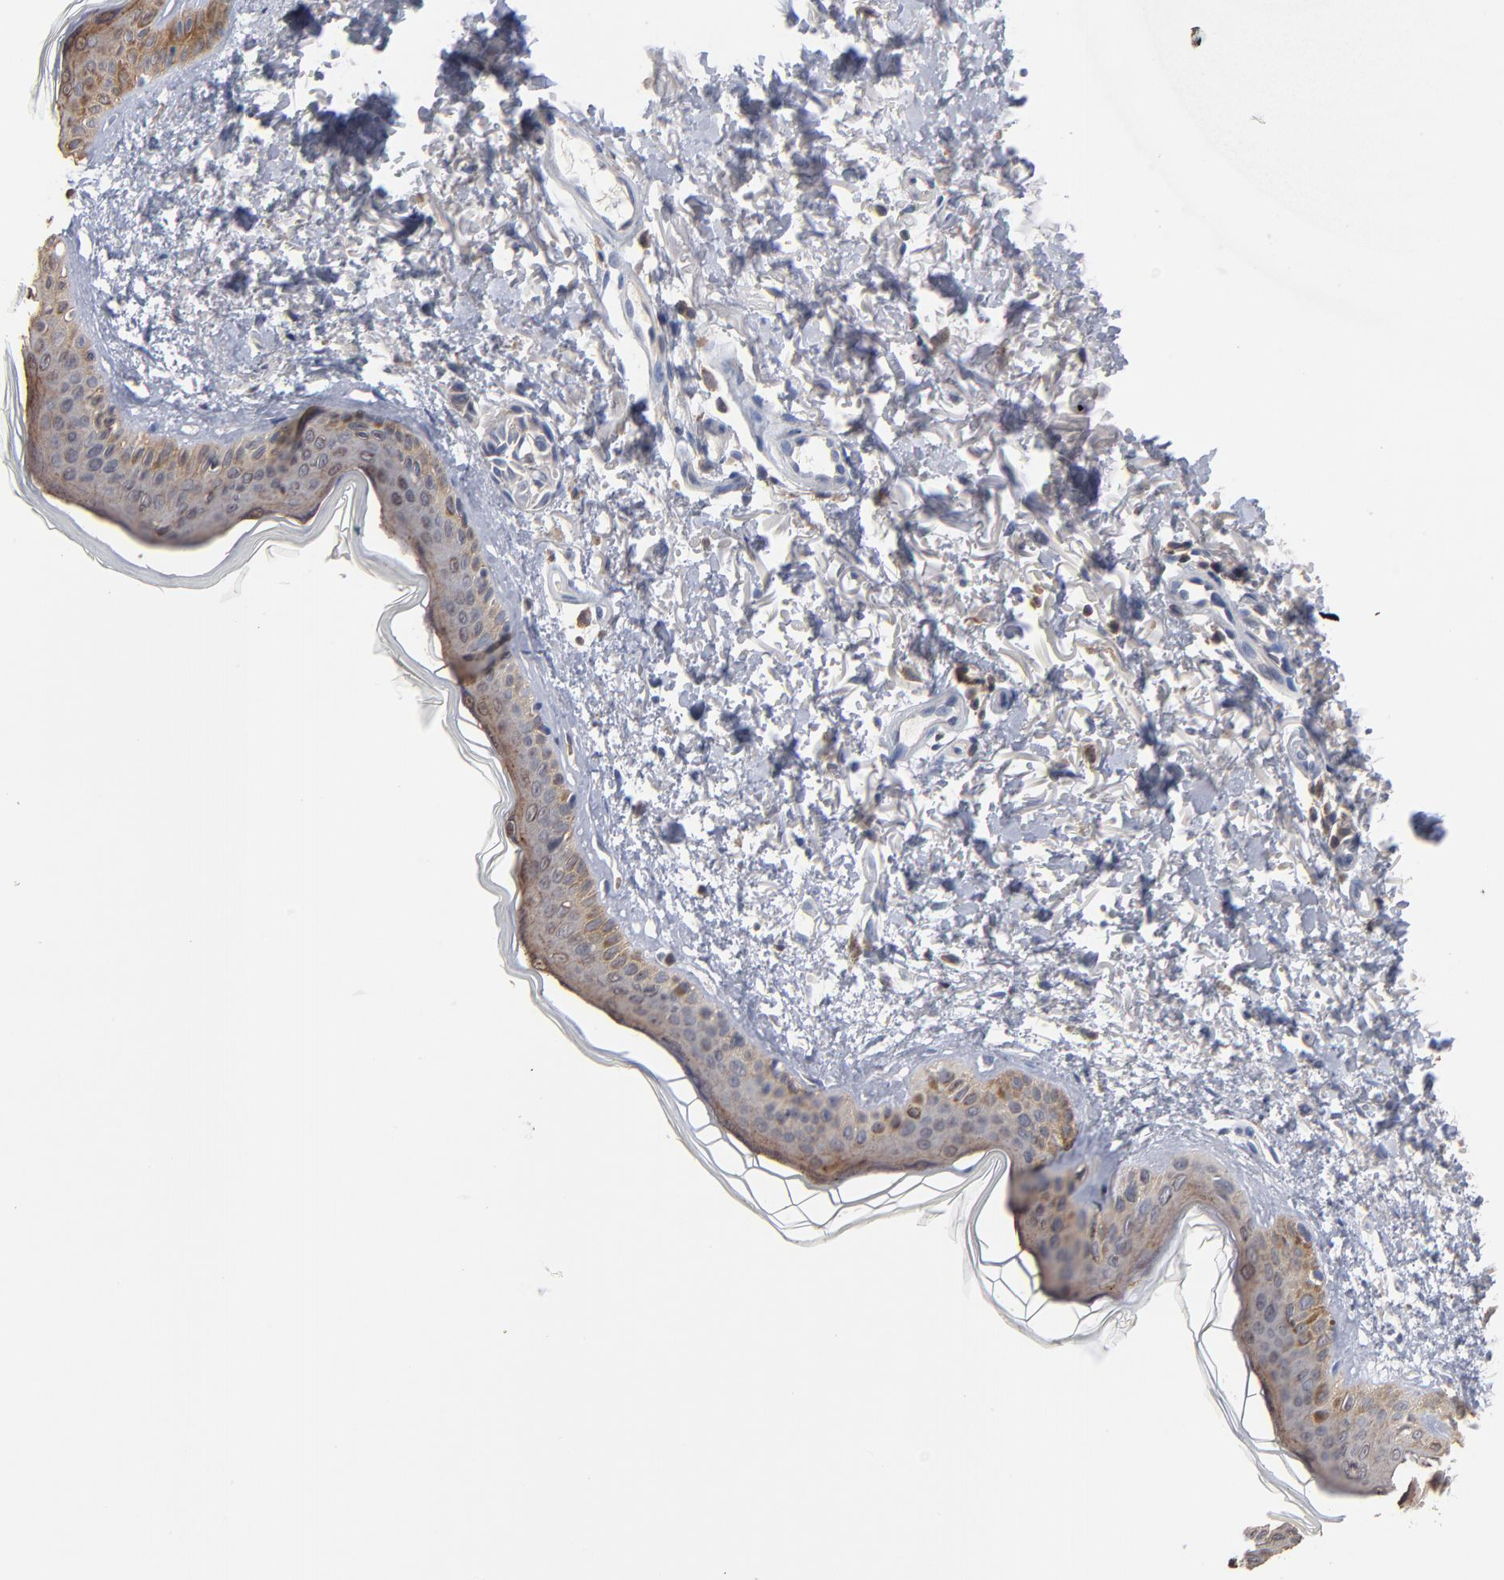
{"staining": {"intensity": "weak", "quantity": "25%-75%", "location": "cytoplasmic/membranous"}, "tissue": "melanoma", "cell_type": "Tumor cells", "image_type": "cancer", "snomed": [{"axis": "morphology", "description": "Malignant melanoma, NOS"}, {"axis": "topography", "description": "Skin"}], "caption": "Immunohistochemistry micrograph of neoplastic tissue: malignant melanoma stained using IHC demonstrates low levels of weak protein expression localized specifically in the cytoplasmic/membranous of tumor cells, appearing as a cytoplasmic/membranous brown color.", "gene": "PDLIM2", "patient": {"sex": "male", "age": 76}}